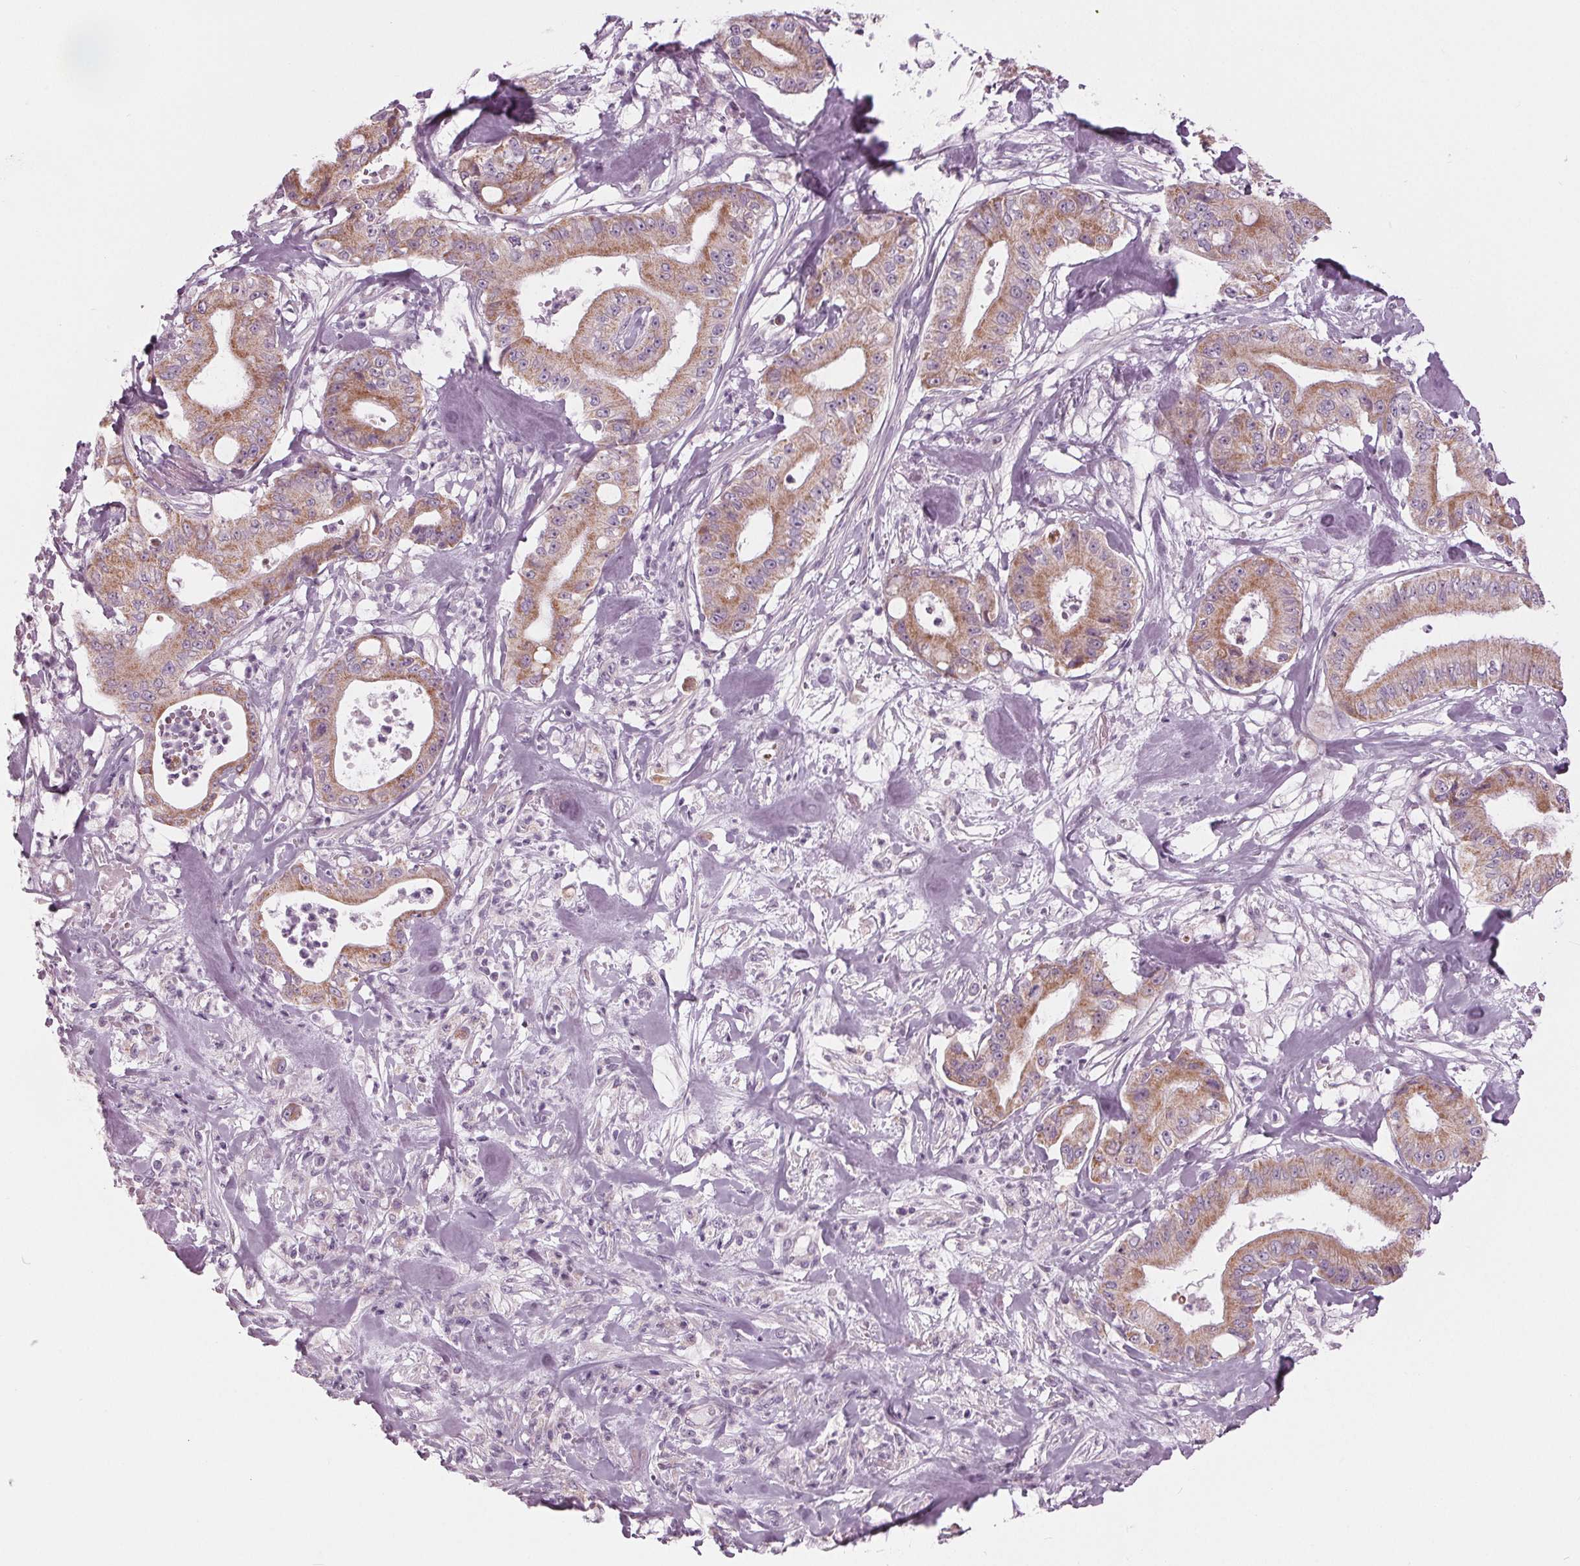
{"staining": {"intensity": "moderate", "quantity": ">75%", "location": "cytoplasmic/membranous"}, "tissue": "pancreatic cancer", "cell_type": "Tumor cells", "image_type": "cancer", "snomed": [{"axis": "morphology", "description": "Adenocarcinoma, NOS"}, {"axis": "topography", "description": "Pancreas"}], "caption": "IHC (DAB) staining of pancreatic cancer reveals moderate cytoplasmic/membranous protein staining in approximately >75% of tumor cells.", "gene": "SAMD4A", "patient": {"sex": "male", "age": 71}}